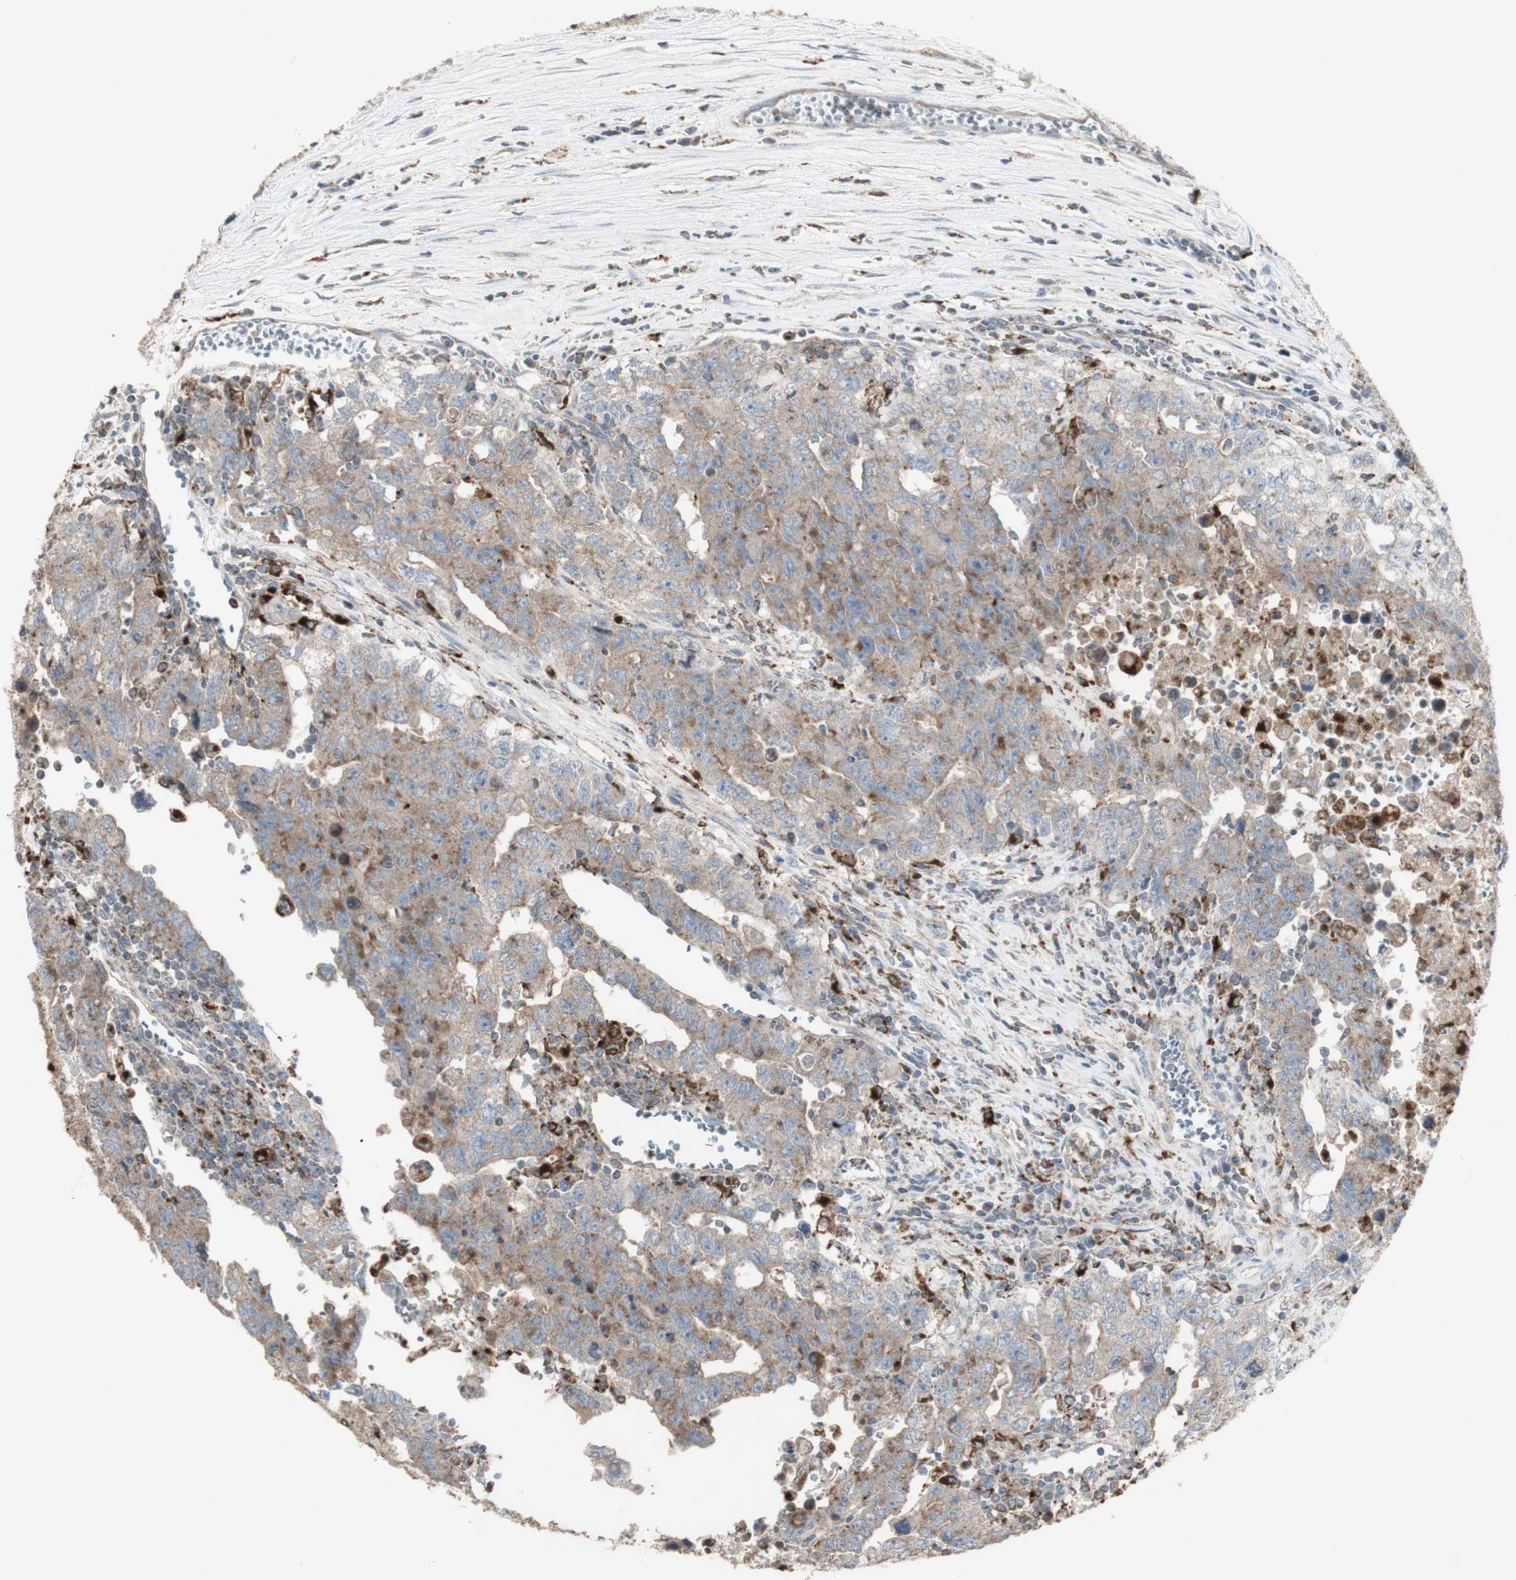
{"staining": {"intensity": "weak", "quantity": ">75%", "location": "cytoplasmic/membranous"}, "tissue": "testis cancer", "cell_type": "Tumor cells", "image_type": "cancer", "snomed": [{"axis": "morphology", "description": "Carcinoma, Embryonal, NOS"}, {"axis": "topography", "description": "Testis"}], "caption": "A high-resolution histopathology image shows IHC staining of testis cancer (embryonal carcinoma), which shows weak cytoplasmic/membranous expression in approximately >75% of tumor cells.", "gene": "ATP6V1E1", "patient": {"sex": "male", "age": 28}}